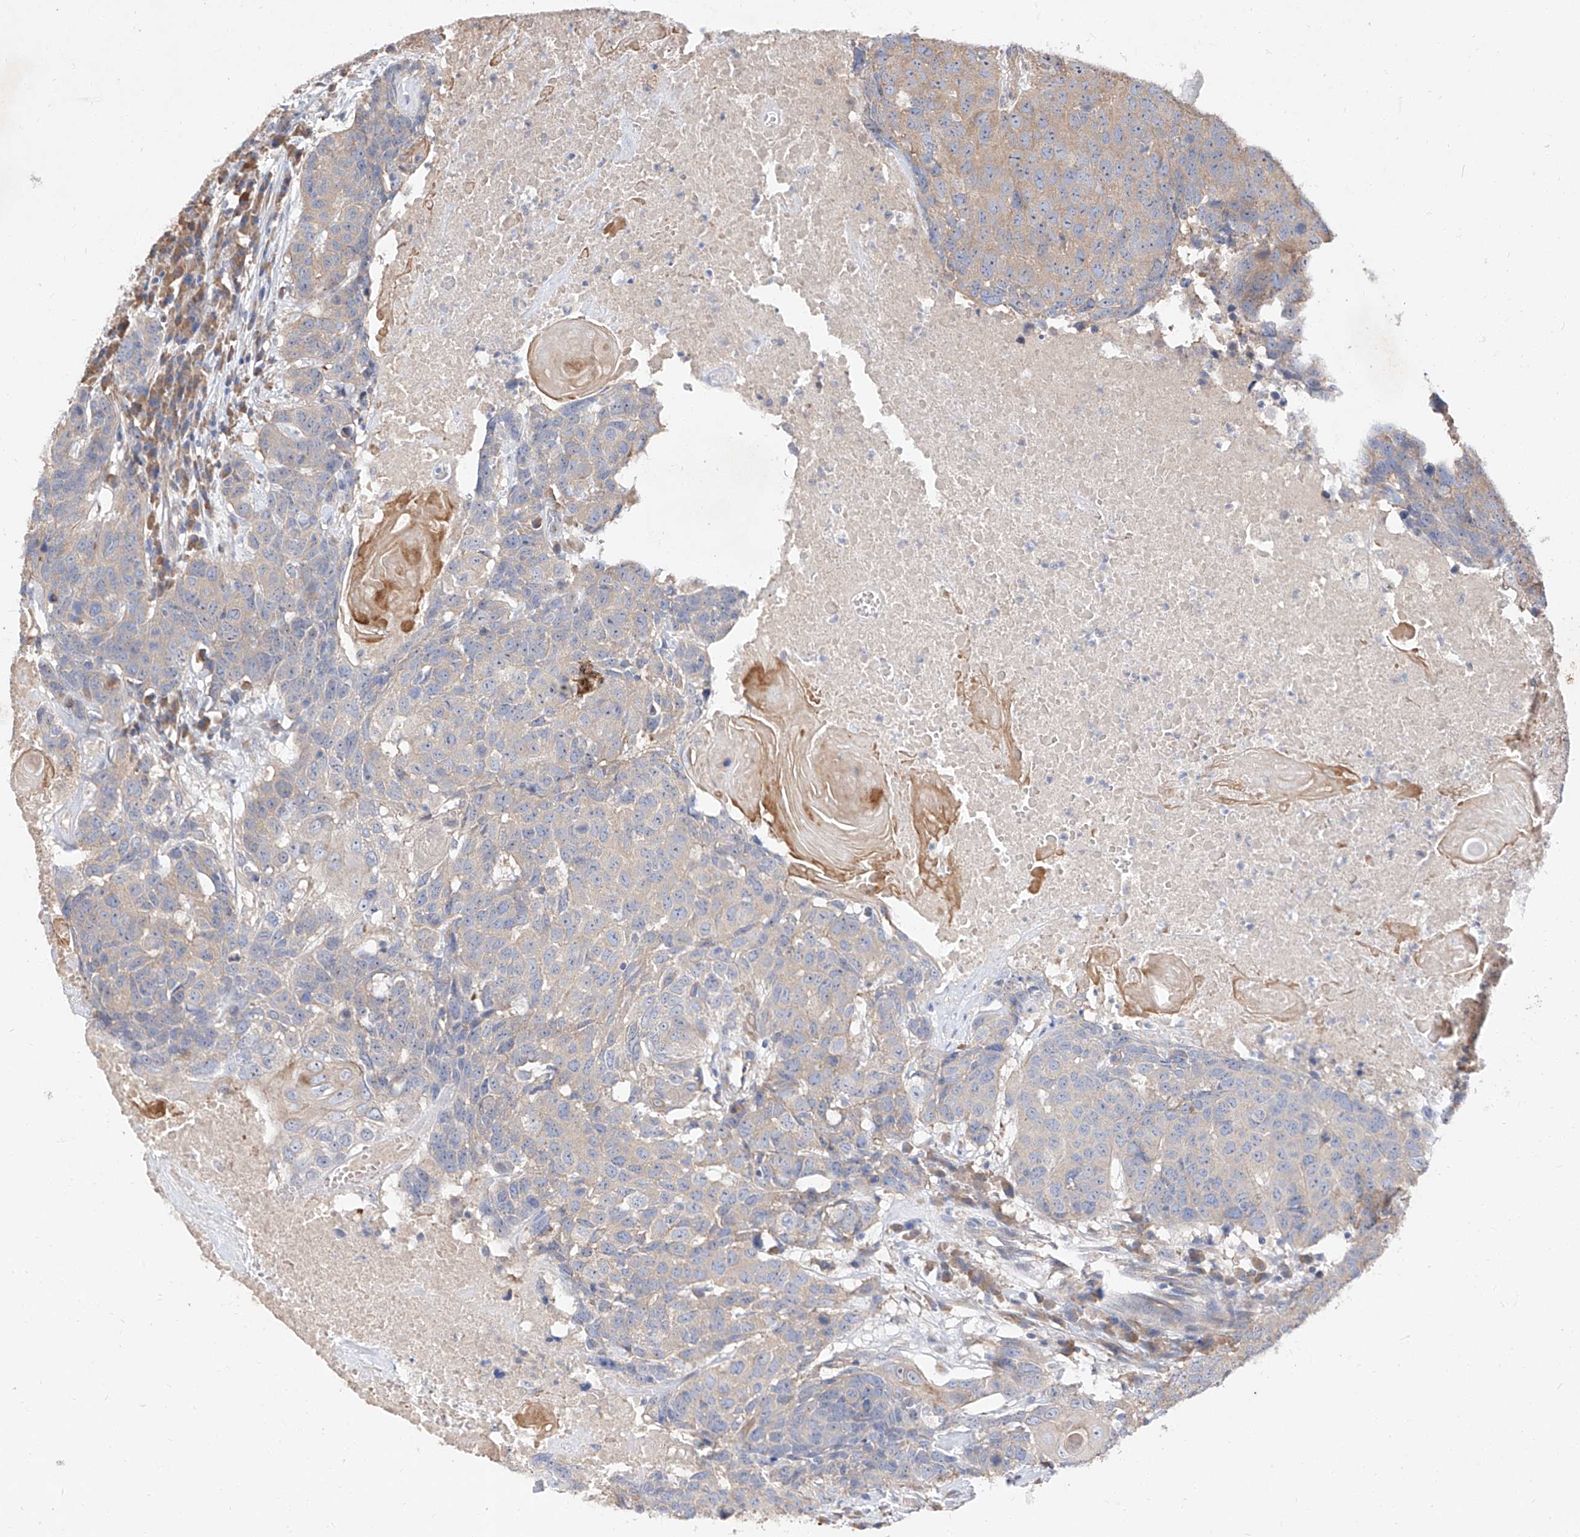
{"staining": {"intensity": "weak", "quantity": "25%-75%", "location": "cytoplasmic/membranous"}, "tissue": "head and neck cancer", "cell_type": "Tumor cells", "image_type": "cancer", "snomed": [{"axis": "morphology", "description": "Squamous cell carcinoma, NOS"}, {"axis": "topography", "description": "Head-Neck"}], "caption": "The immunohistochemical stain labels weak cytoplasmic/membranous positivity in tumor cells of head and neck squamous cell carcinoma tissue.", "gene": "DIRAS3", "patient": {"sex": "male", "age": 66}}